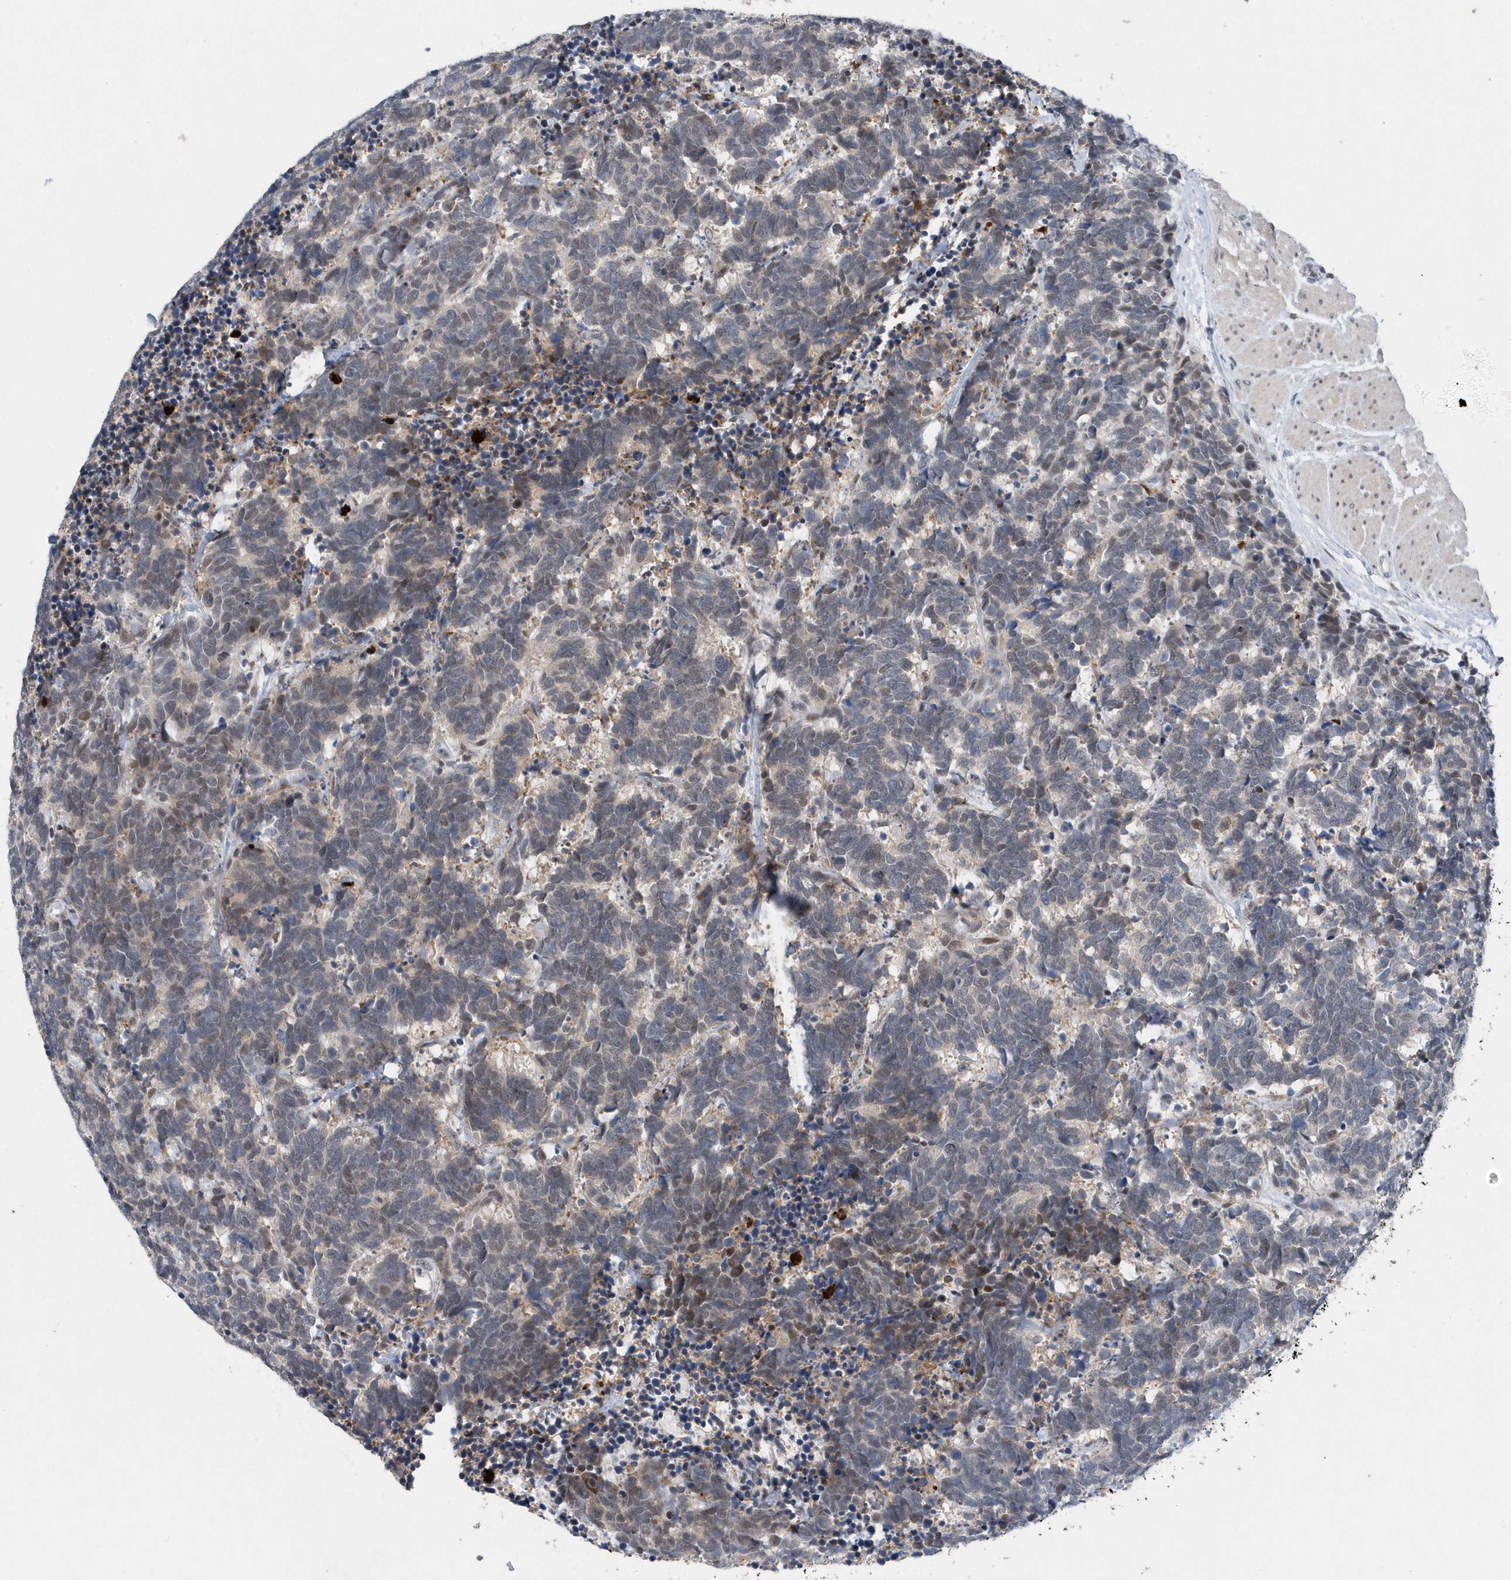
{"staining": {"intensity": "weak", "quantity": "<25%", "location": "nuclear"}, "tissue": "carcinoid", "cell_type": "Tumor cells", "image_type": "cancer", "snomed": [{"axis": "morphology", "description": "Carcinoma, NOS"}, {"axis": "morphology", "description": "Carcinoid, malignant, NOS"}, {"axis": "topography", "description": "Urinary bladder"}], "caption": "IHC histopathology image of malignant carcinoid stained for a protein (brown), which displays no expression in tumor cells.", "gene": "RPP30", "patient": {"sex": "male", "age": 57}}